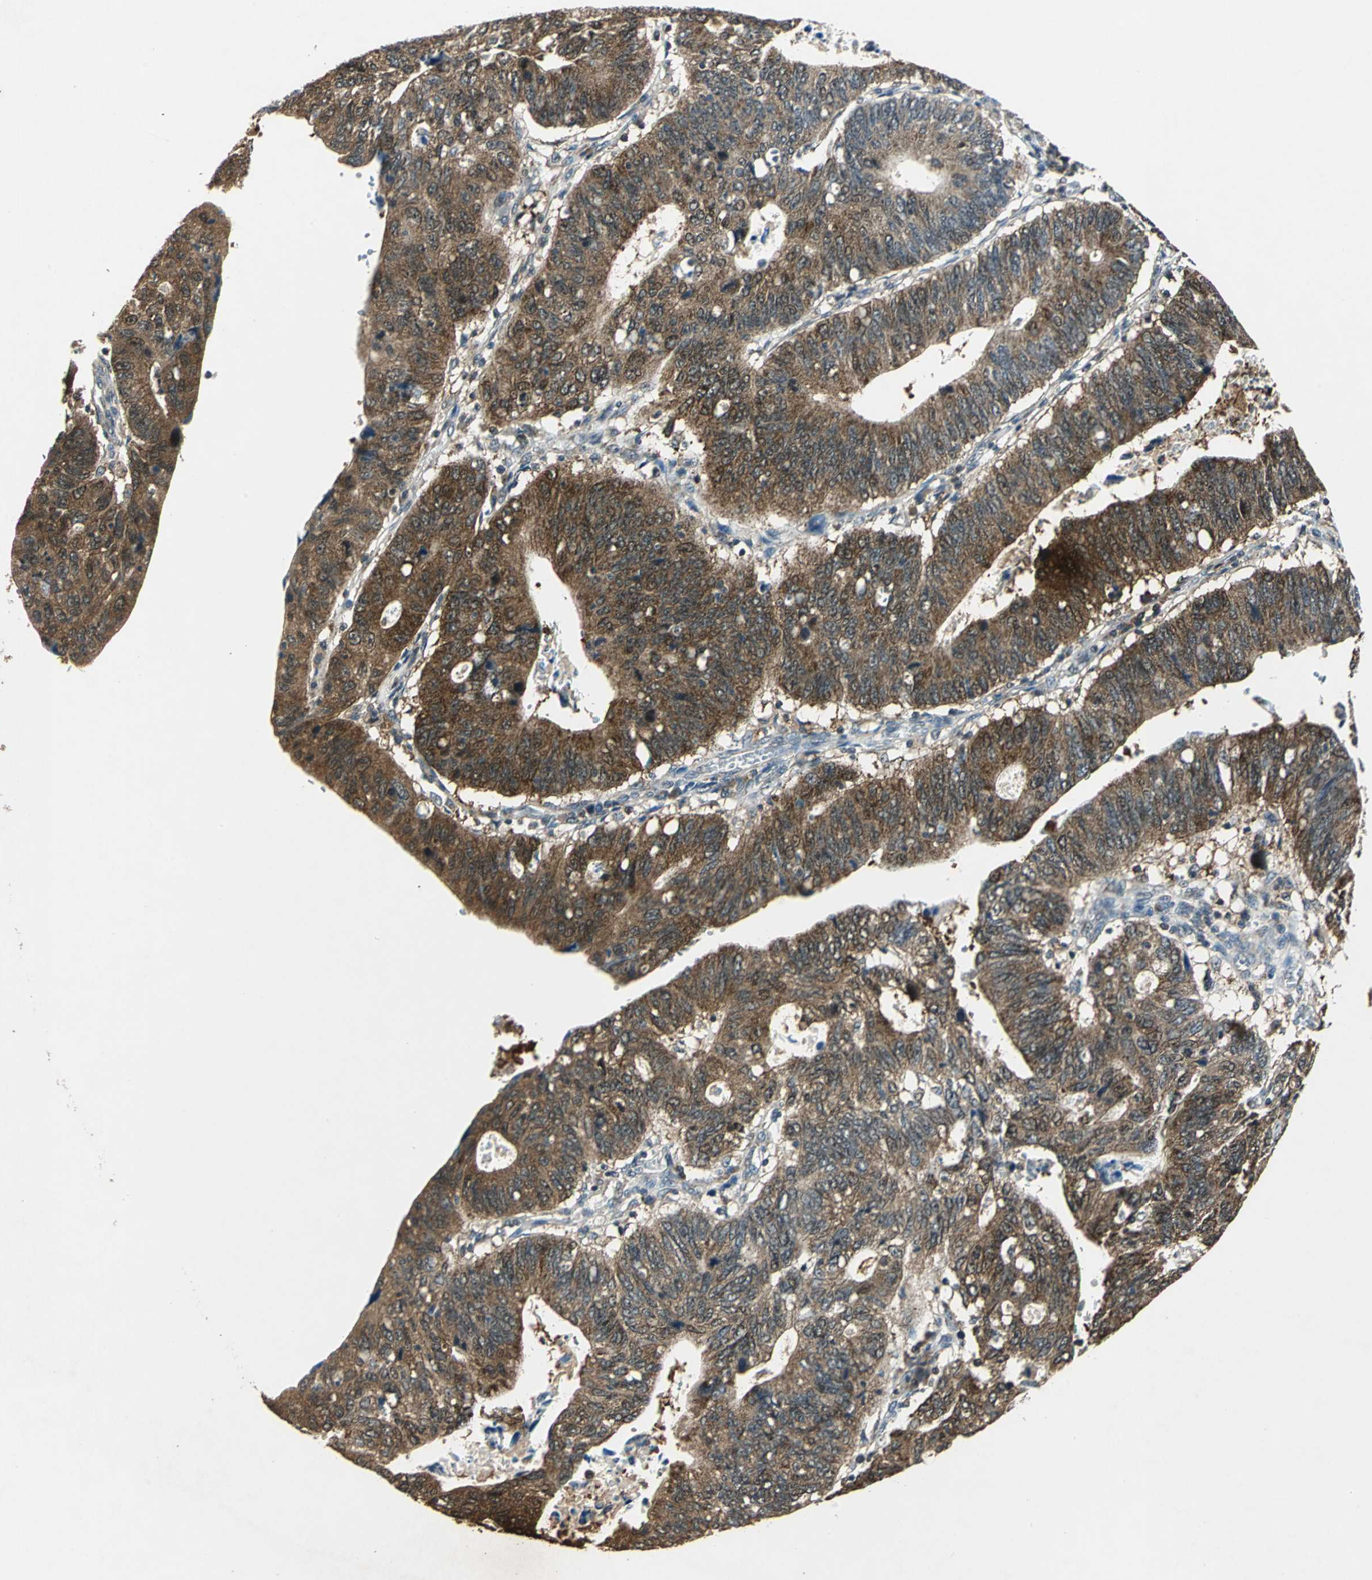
{"staining": {"intensity": "moderate", "quantity": ">75%", "location": "cytoplasmic/membranous"}, "tissue": "stomach cancer", "cell_type": "Tumor cells", "image_type": "cancer", "snomed": [{"axis": "morphology", "description": "Adenocarcinoma, NOS"}, {"axis": "topography", "description": "Stomach"}], "caption": "The histopathology image displays a brown stain indicating the presence of a protein in the cytoplasmic/membranous of tumor cells in stomach cancer.", "gene": "AHSA1", "patient": {"sex": "male", "age": 59}}